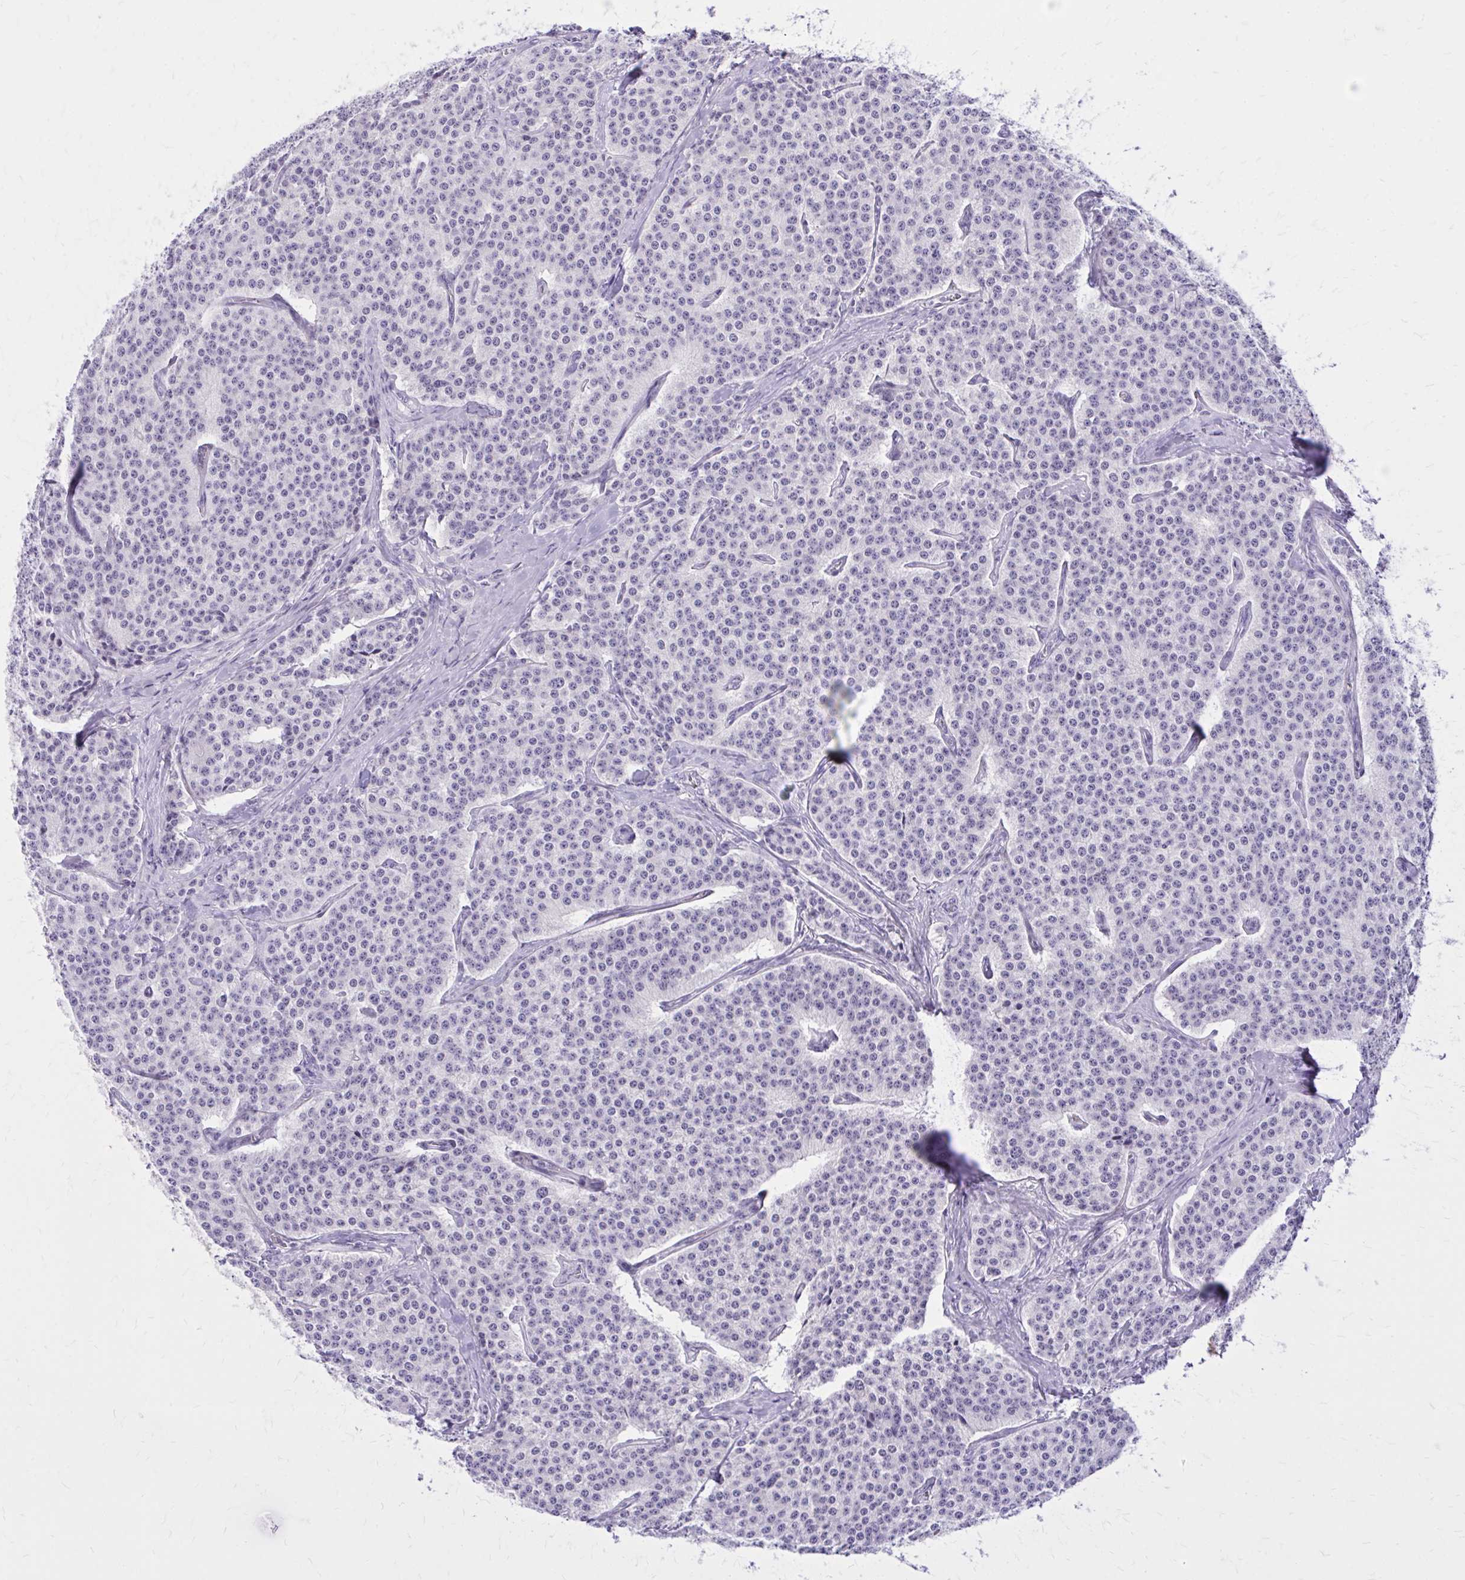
{"staining": {"intensity": "negative", "quantity": "none", "location": "none"}, "tissue": "carcinoid", "cell_type": "Tumor cells", "image_type": "cancer", "snomed": [{"axis": "morphology", "description": "Carcinoid, malignant, NOS"}, {"axis": "topography", "description": "Small intestine"}], "caption": "A micrograph of carcinoid stained for a protein exhibits no brown staining in tumor cells.", "gene": "ZBTB25", "patient": {"sex": "female", "age": 64}}